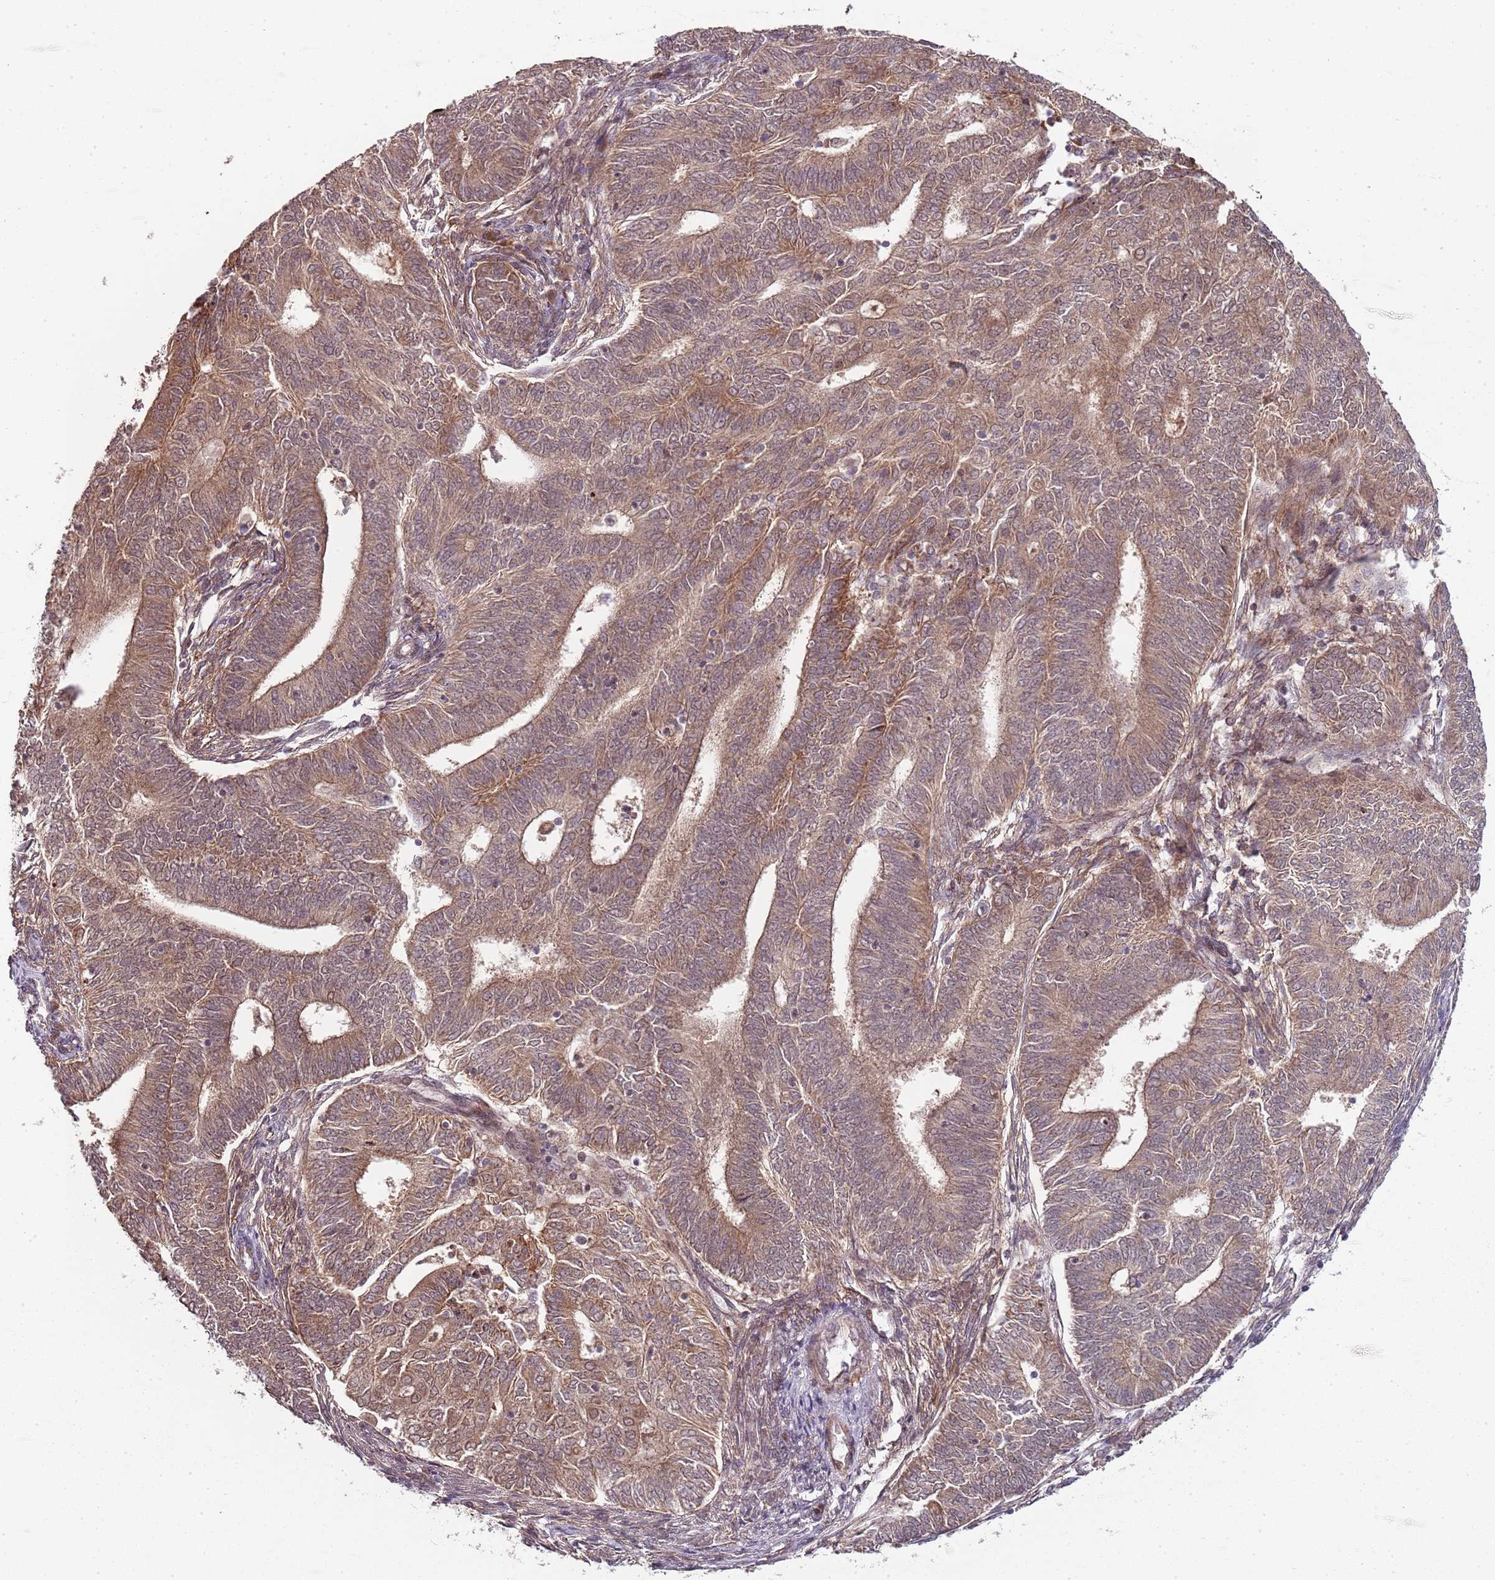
{"staining": {"intensity": "moderate", "quantity": ">75%", "location": "cytoplasmic/membranous"}, "tissue": "endometrial cancer", "cell_type": "Tumor cells", "image_type": "cancer", "snomed": [{"axis": "morphology", "description": "Adenocarcinoma, NOS"}, {"axis": "topography", "description": "Endometrium"}], "caption": "Immunohistochemical staining of human endometrial adenocarcinoma shows medium levels of moderate cytoplasmic/membranous protein expression in approximately >75% of tumor cells. The staining is performed using DAB (3,3'-diaminobenzidine) brown chromogen to label protein expression. The nuclei are counter-stained blue using hematoxylin.", "gene": "EDC3", "patient": {"sex": "female", "age": 62}}